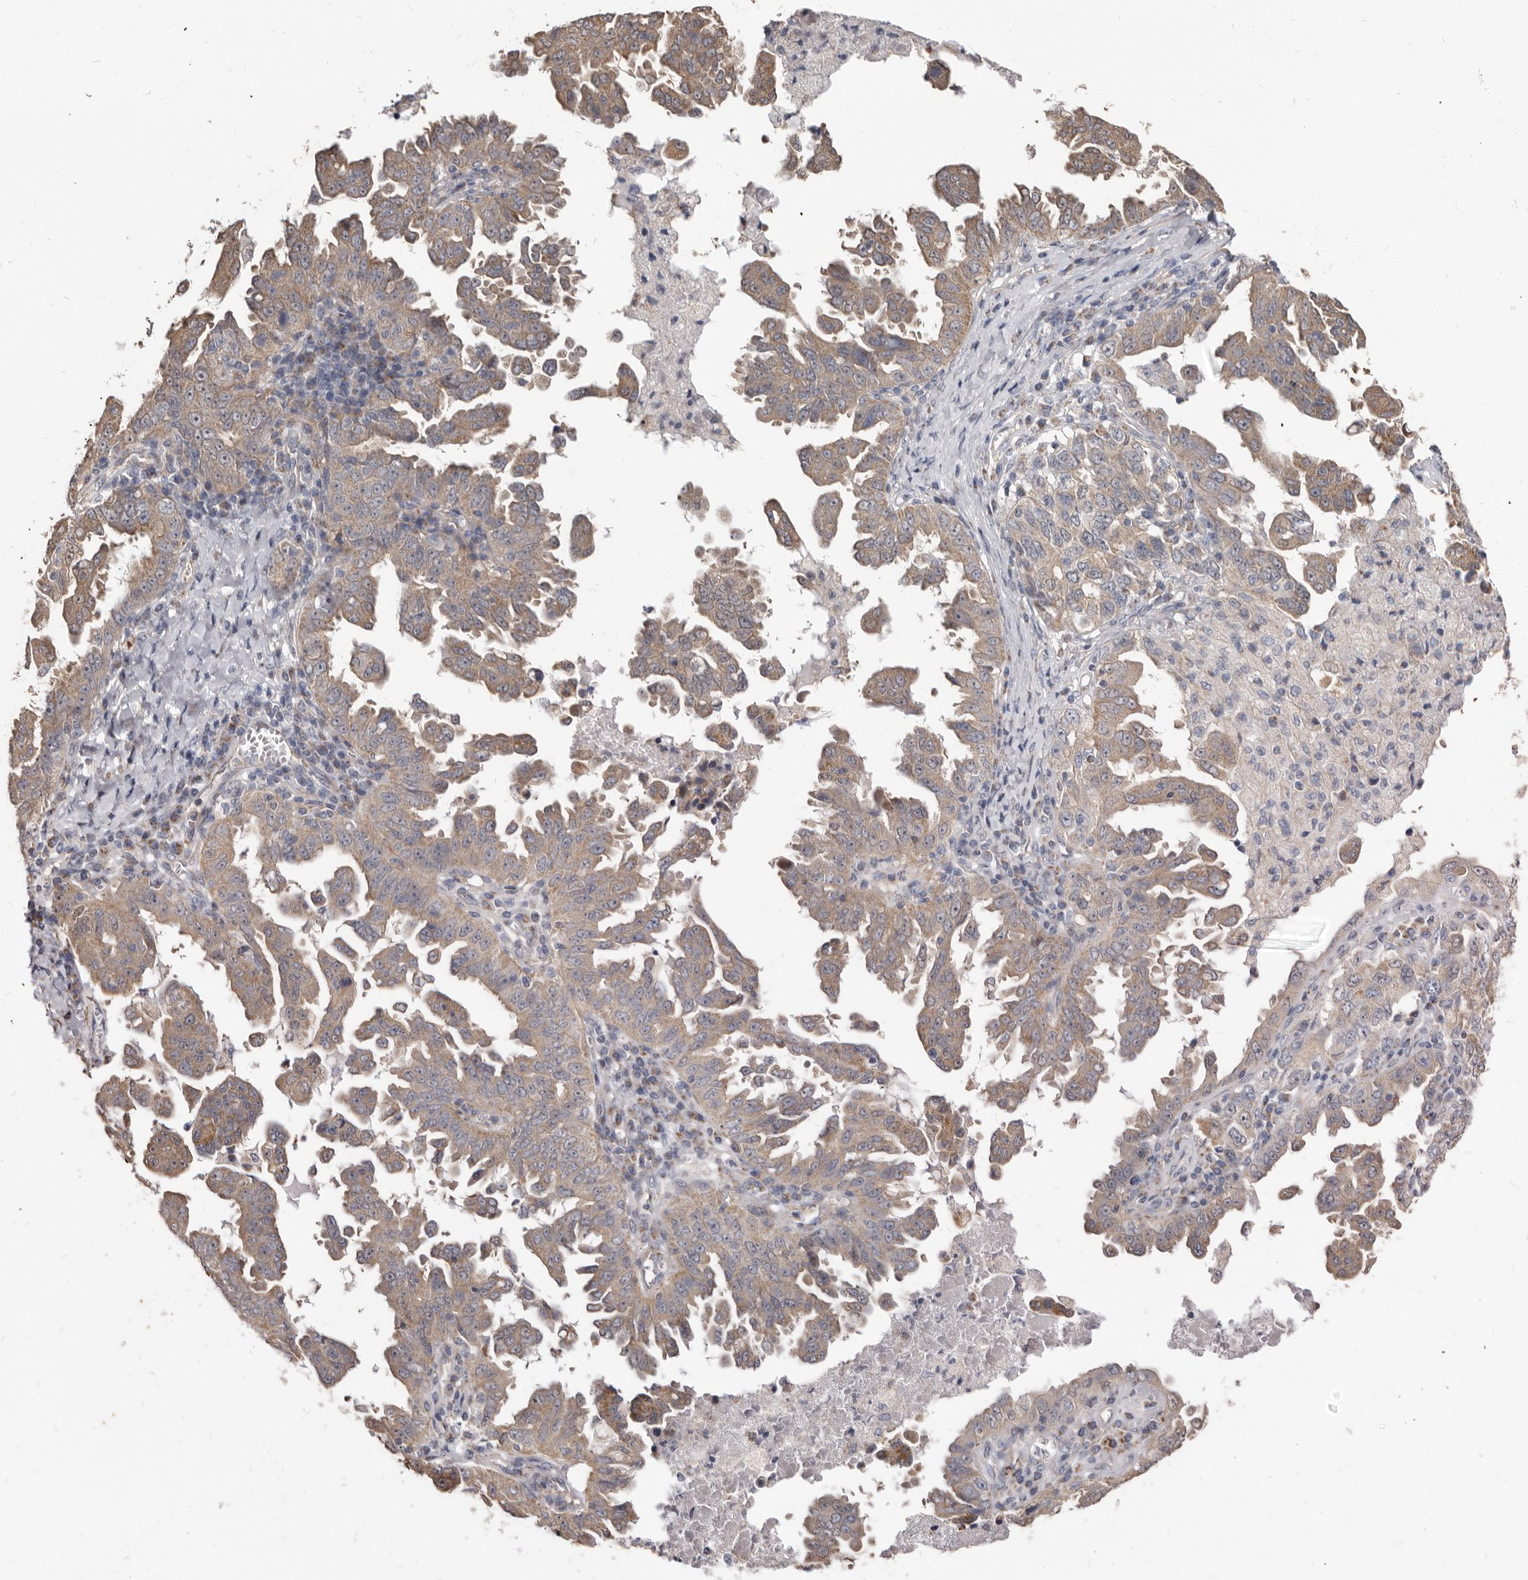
{"staining": {"intensity": "moderate", "quantity": ">75%", "location": "cytoplasmic/membranous"}, "tissue": "ovarian cancer", "cell_type": "Tumor cells", "image_type": "cancer", "snomed": [{"axis": "morphology", "description": "Carcinoma, endometroid"}, {"axis": "topography", "description": "Ovary"}], "caption": "Protein expression analysis of human ovarian cancer (endometroid carcinoma) reveals moderate cytoplasmic/membranous staining in about >75% of tumor cells.", "gene": "FMO2", "patient": {"sex": "female", "age": 62}}